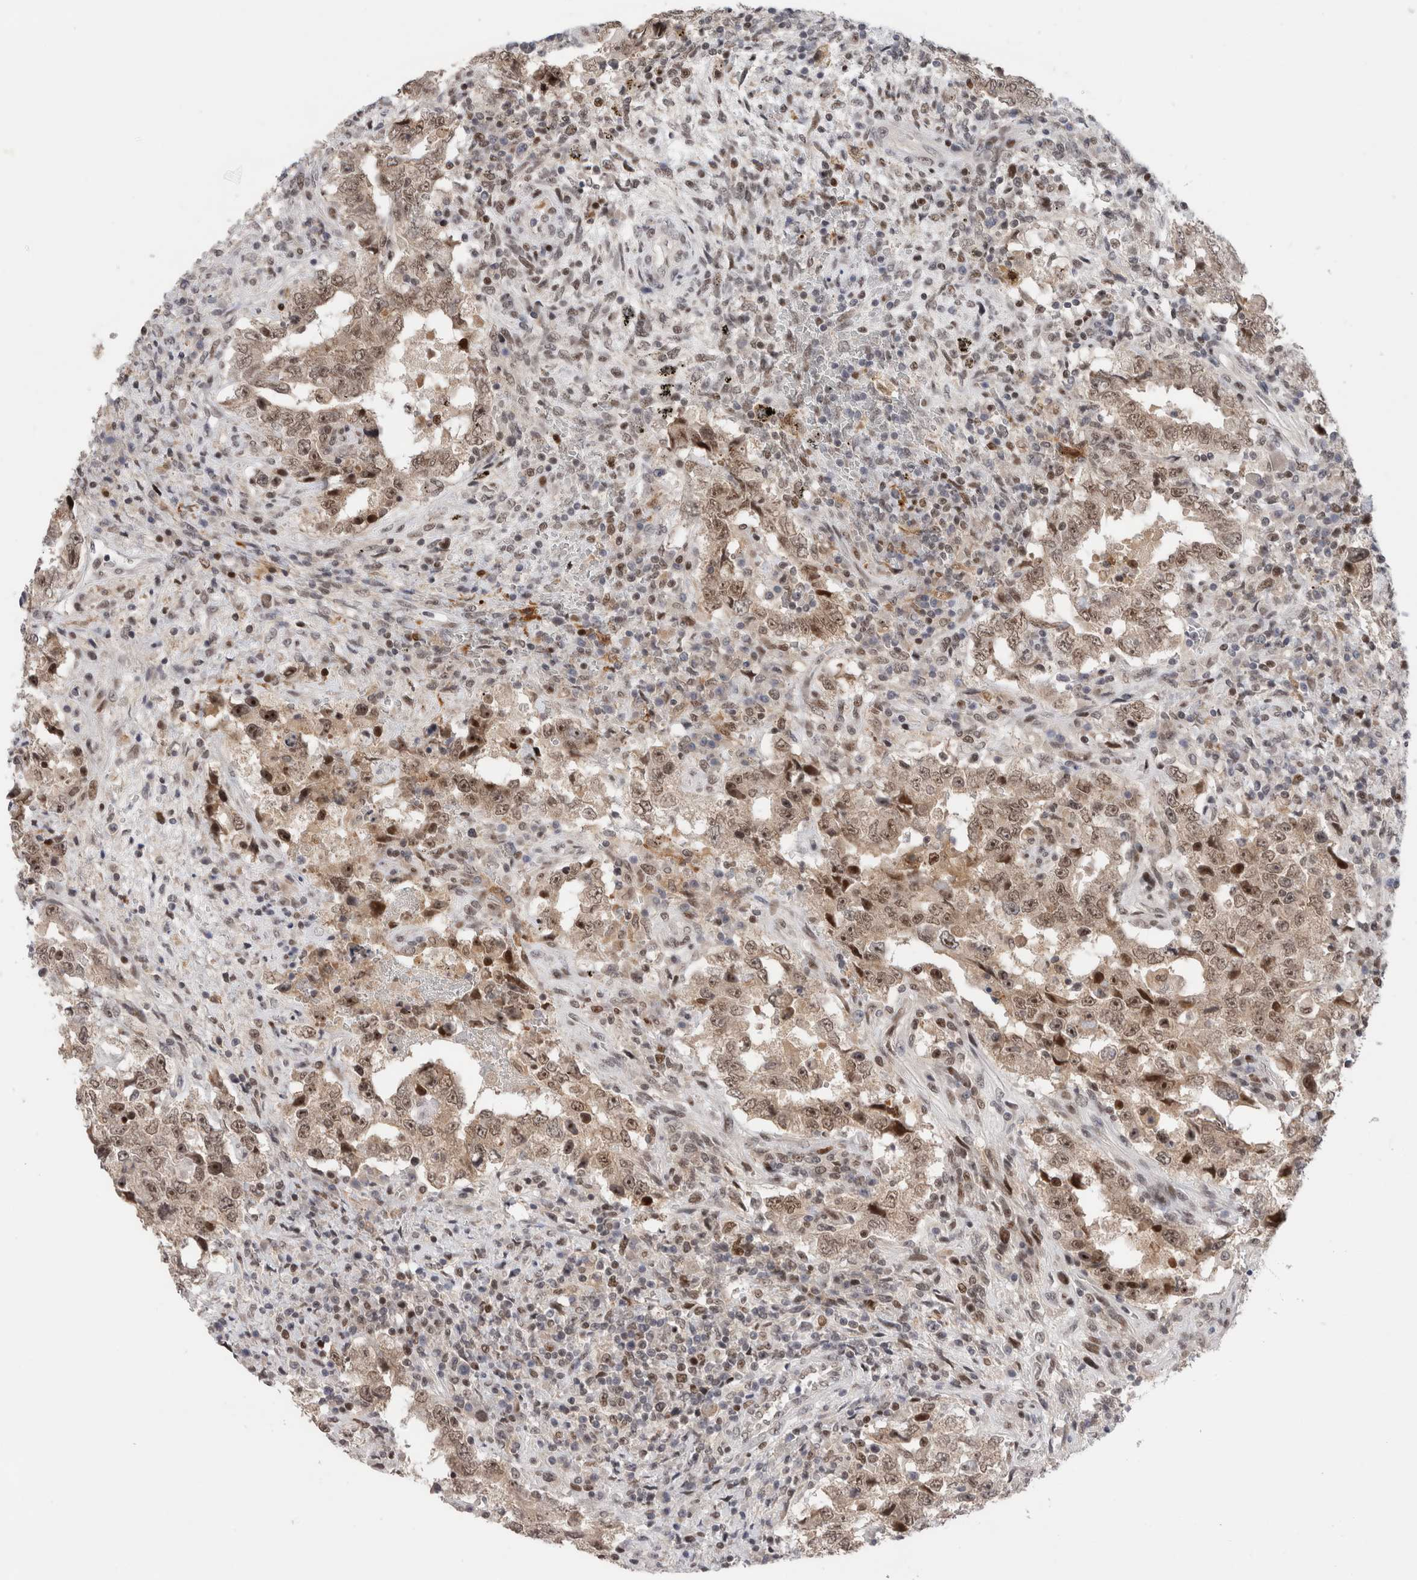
{"staining": {"intensity": "moderate", "quantity": ">75%", "location": "cytoplasmic/membranous,nuclear"}, "tissue": "testis cancer", "cell_type": "Tumor cells", "image_type": "cancer", "snomed": [{"axis": "morphology", "description": "Carcinoma, Embryonal, NOS"}, {"axis": "topography", "description": "Testis"}], "caption": "A brown stain shows moderate cytoplasmic/membranous and nuclear positivity of a protein in testis cancer tumor cells.", "gene": "ZNF521", "patient": {"sex": "male", "age": 26}}